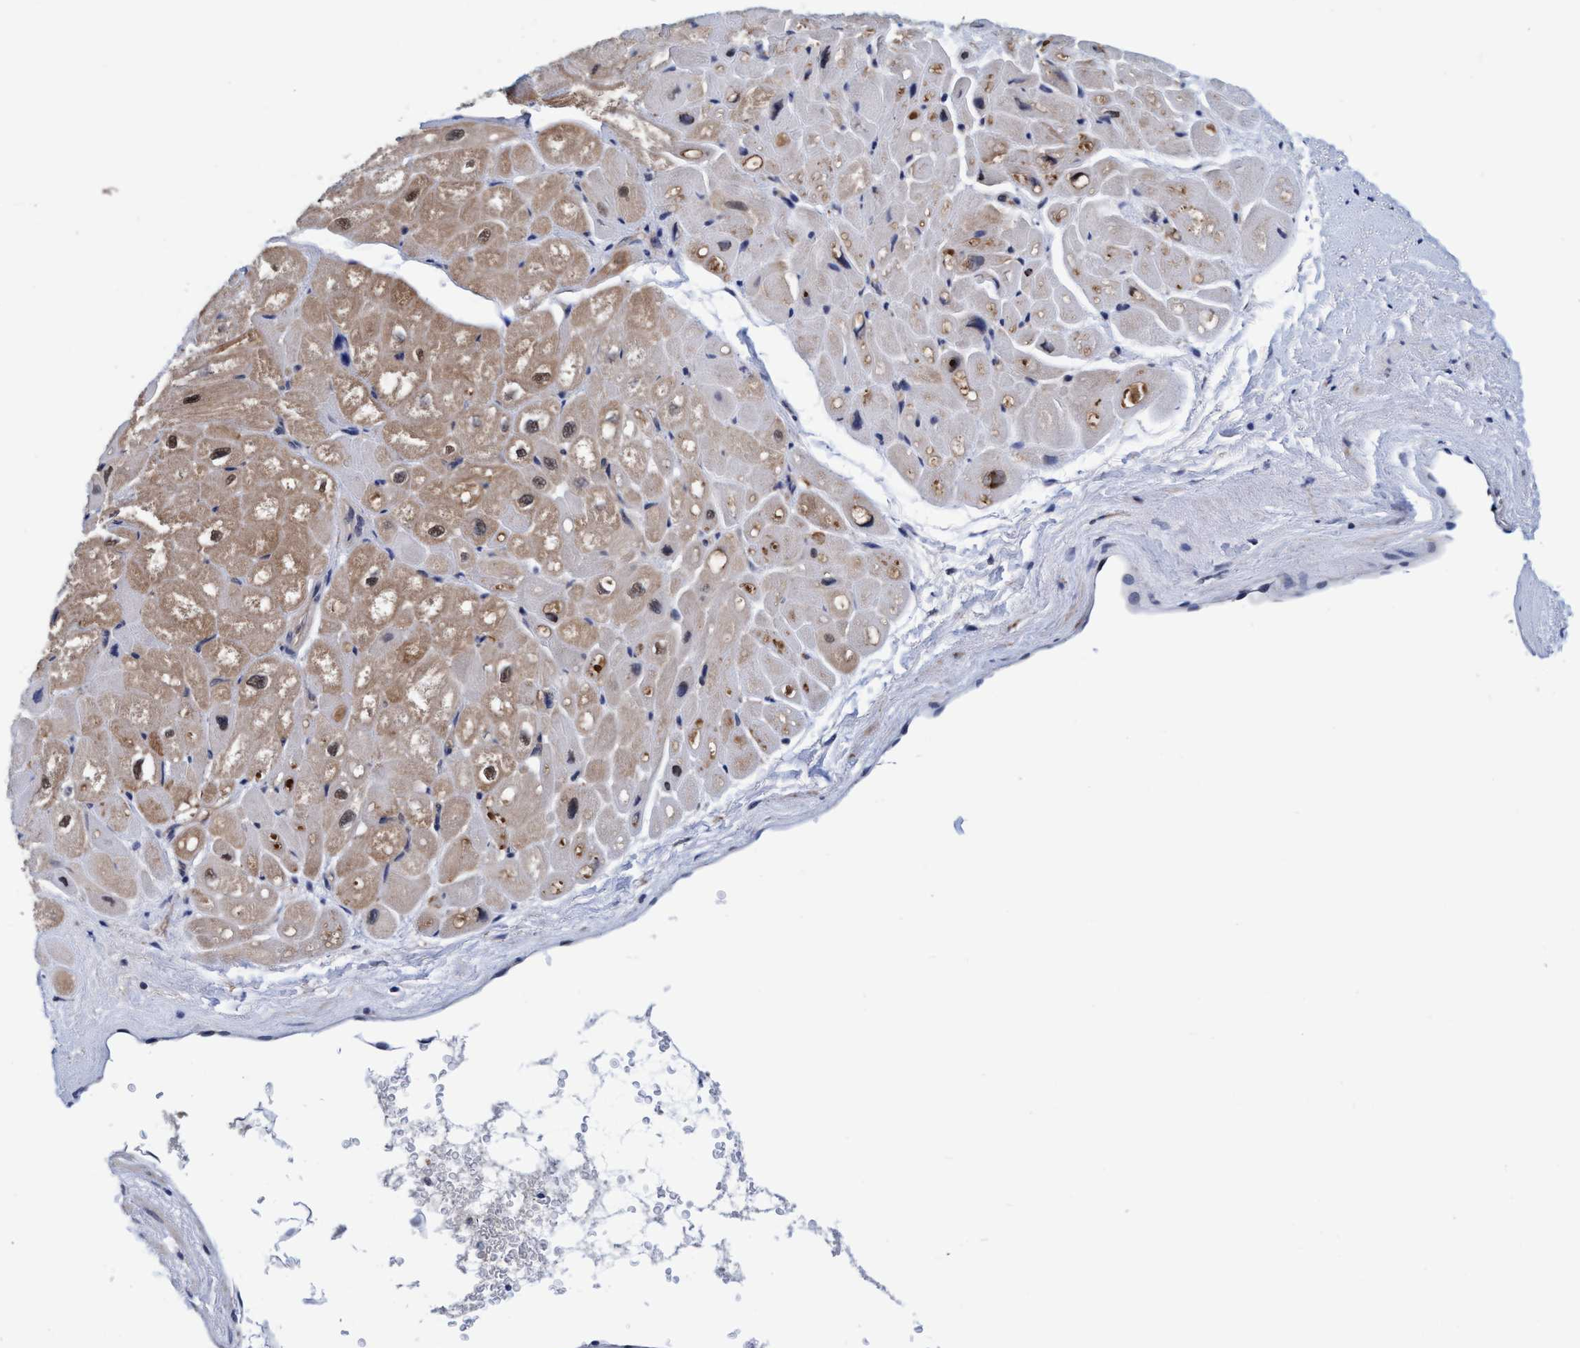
{"staining": {"intensity": "moderate", "quantity": "25%-75%", "location": "cytoplasmic/membranous,nuclear"}, "tissue": "heart muscle", "cell_type": "Cardiomyocytes", "image_type": "normal", "snomed": [{"axis": "morphology", "description": "Normal tissue, NOS"}, {"axis": "topography", "description": "Heart"}], "caption": "Unremarkable heart muscle was stained to show a protein in brown. There is medium levels of moderate cytoplasmic/membranous,nuclear positivity in approximately 25%-75% of cardiomyocytes. The staining is performed using DAB (3,3'-diaminobenzidine) brown chromogen to label protein expression. The nuclei are counter-stained blue using hematoxylin.", "gene": "PSMD12", "patient": {"sex": "male", "age": 49}}